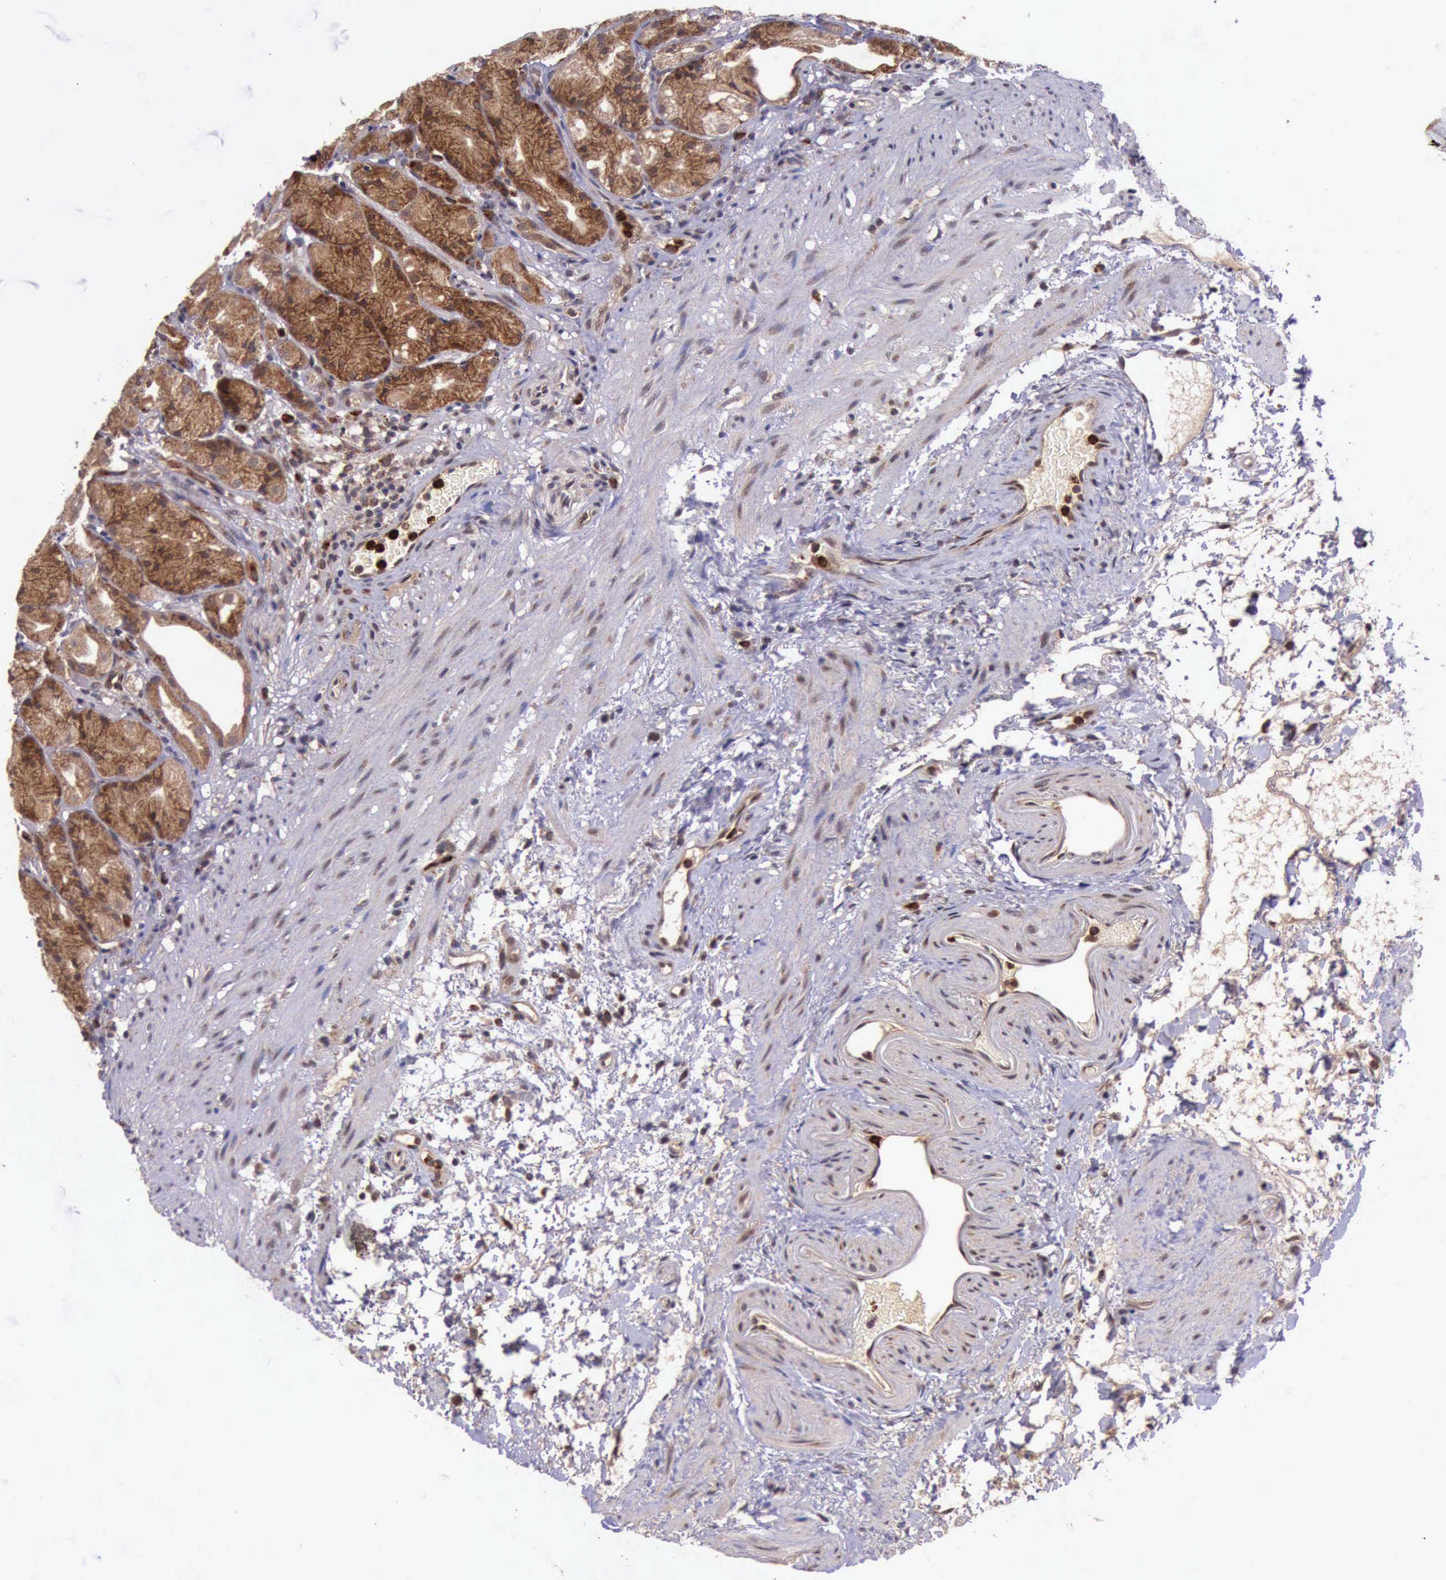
{"staining": {"intensity": "strong", "quantity": ">75%", "location": "cytoplasmic/membranous"}, "tissue": "stomach", "cell_type": "Glandular cells", "image_type": "normal", "snomed": [{"axis": "morphology", "description": "Normal tissue, NOS"}, {"axis": "topography", "description": "Stomach, upper"}], "caption": "Stomach stained for a protein (brown) exhibits strong cytoplasmic/membranous positive expression in approximately >75% of glandular cells.", "gene": "ARMCX3", "patient": {"sex": "female", "age": 75}}